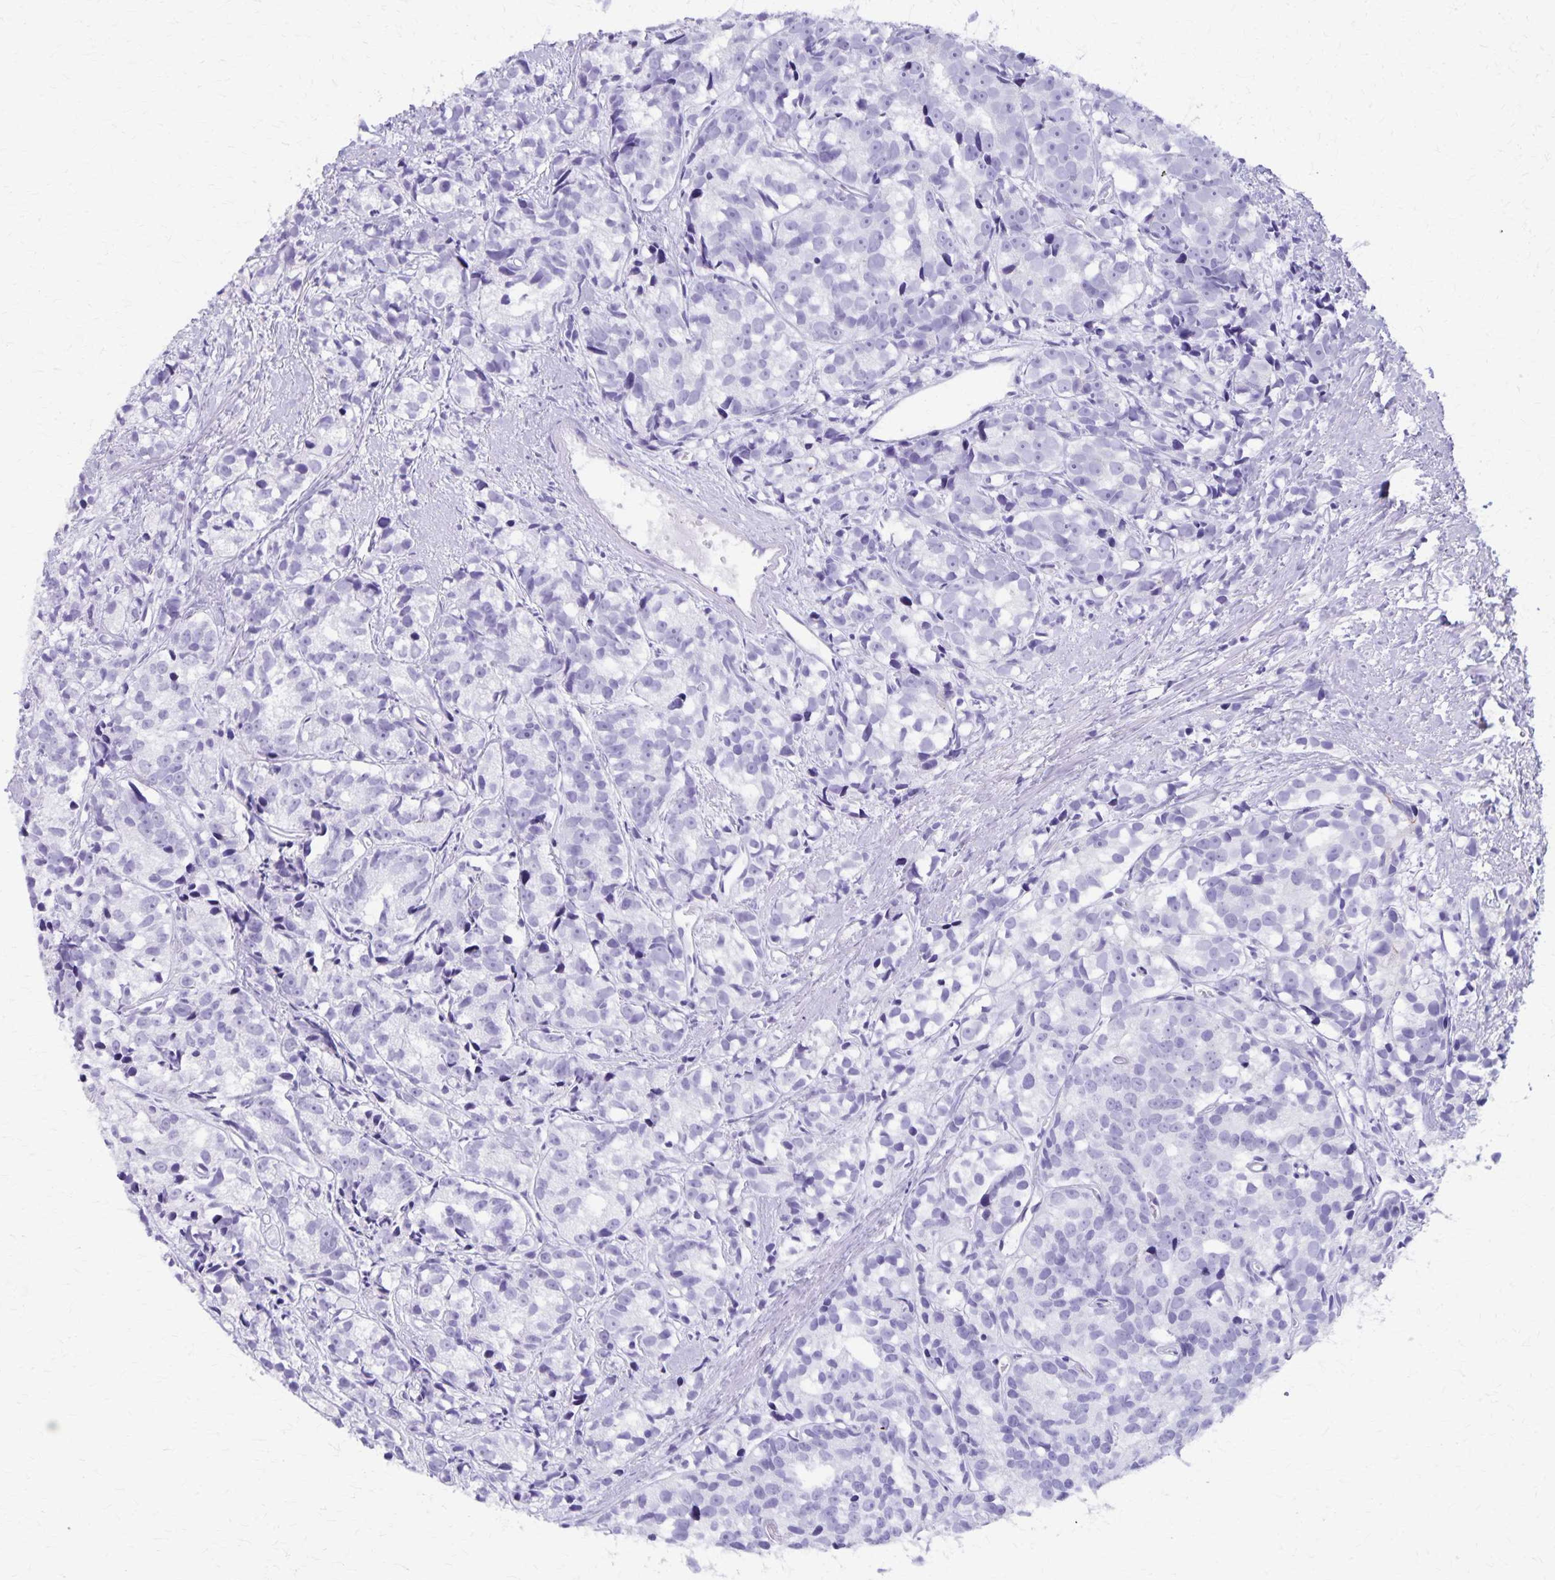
{"staining": {"intensity": "negative", "quantity": "none", "location": "none"}, "tissue": "prostate cancer", "cell_type": "Tumor cells", "image_type": "cancer", "snomed": [{"axis": "morphology", "description": "Adenocarcinoma, High grade"}, {"axis": "topography", "description": "Prostate"}], "caption": "The histopathology image demonstrates no significant positivity in tumor cells of prostate cancer (high-grade adenocarcinoma).", "gene": "DEFA5", "patient": {"sex": "male", "age": 77}}